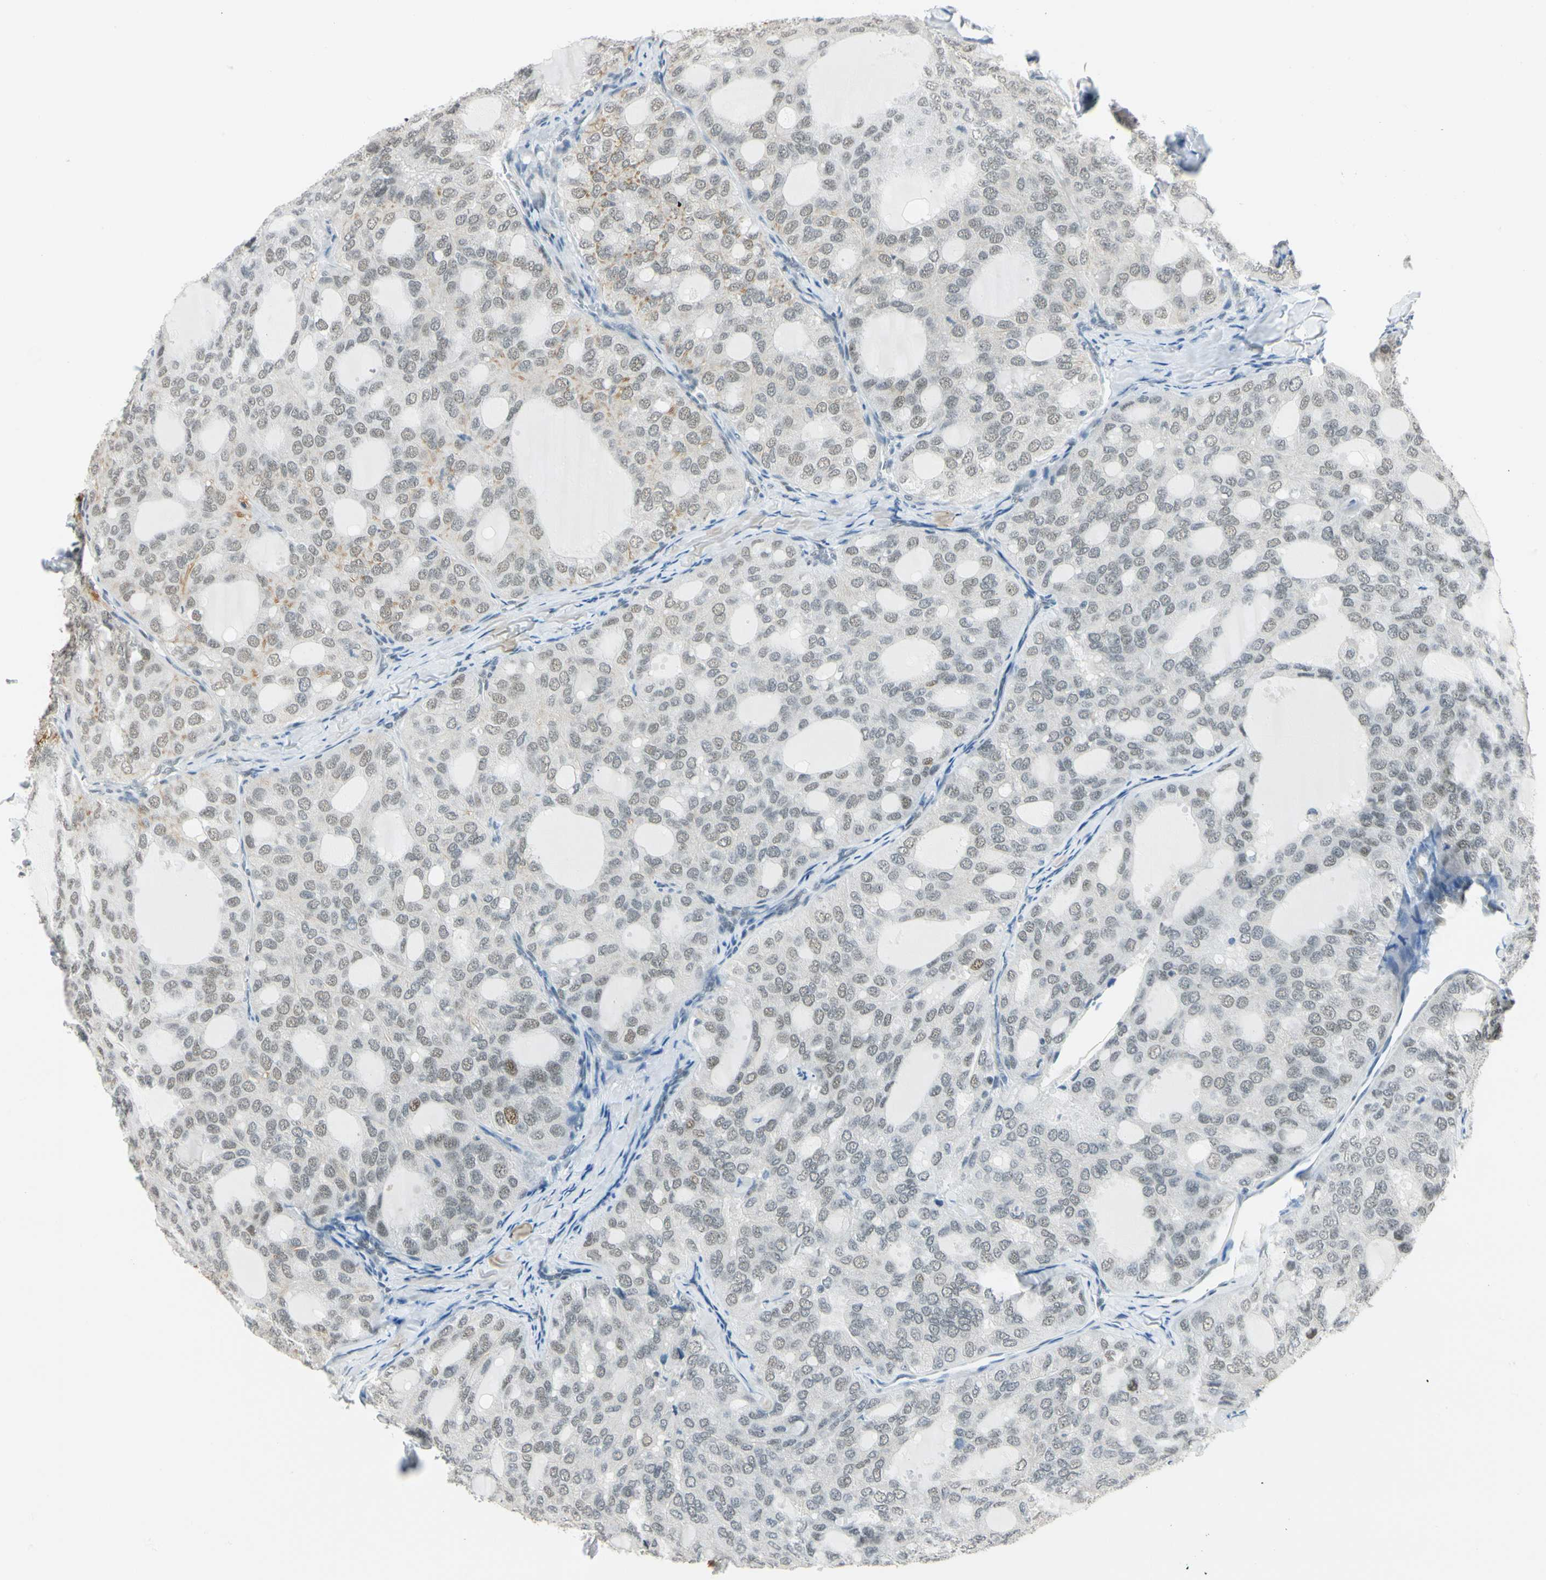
{"staining": {"intensity": "negative", "quantity": "none", "location": "none"}, "tissue": "thyroid cancer", "cell_type": "Tumor cells", "image_type": "cancer", "snomed": [{"axis": "morphology", "description": "Follicular adenoma carcinoma, NOS"}, {"axis": "topography", "description": "Thyroid gland"}], "caption": "Image shows no protein staining in tumor cells of thyroid cancer tissue. (DAB (3,3'-diaminobenzidine) immunohistochemistry with hematoxylin counter stain).", "gene": "NELFE", "patient": {"sex": "male", "age": 75}}